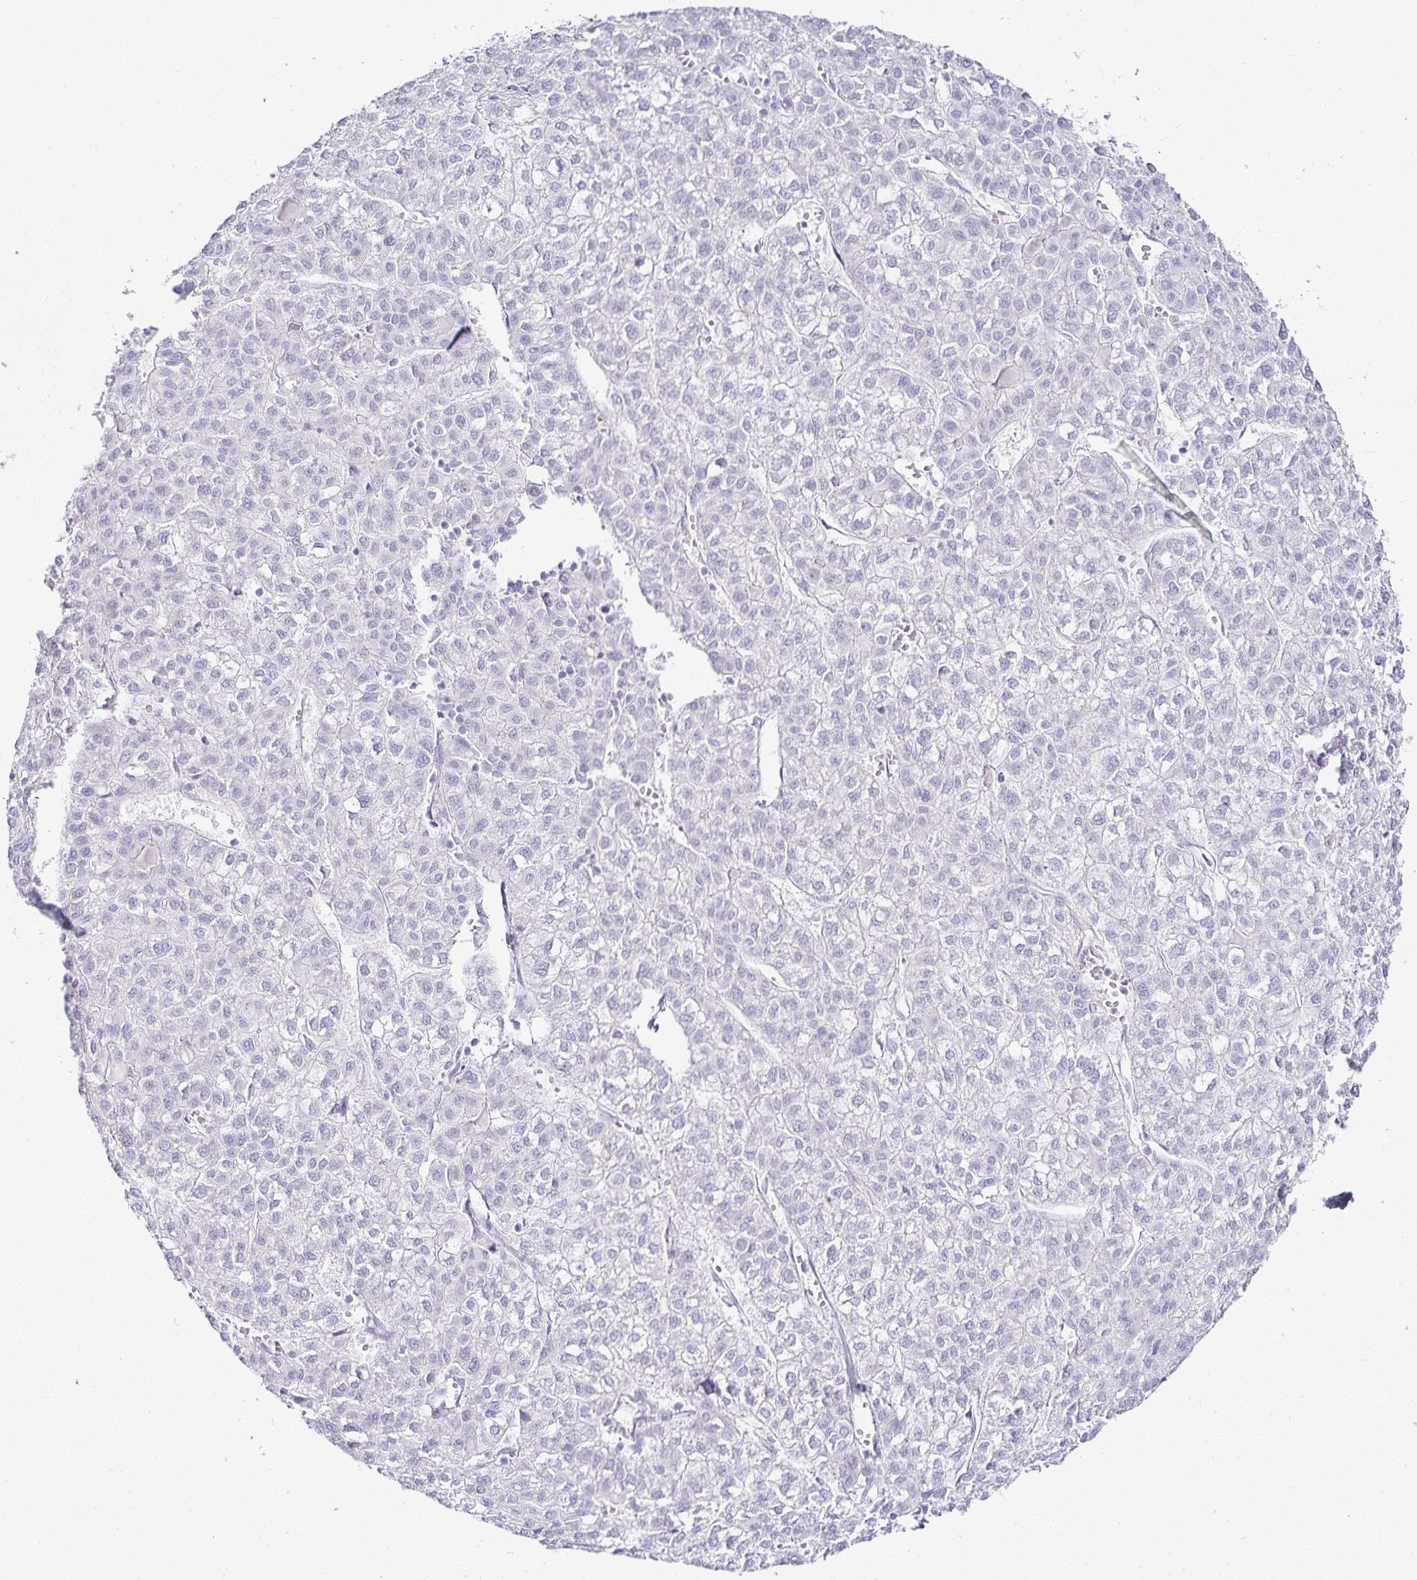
{"staining": {"intensity": "negative", "quantity": "none", "location": "none"}, "tissue": "liver cancer", "cell_type": "Tumor cells", "image_type": "cancer", "snomed": [{"axis": "morphology", "description": "Carcinoma, Hepatocellular, NOS"}, {"axis": "topography", "description": "Liver"}], "caption": "This image is of liver cancer stained with IHC to label a protein in brown with the nuclei are counter-stained blue. There is no staining in tumor cells.", "gene": "GP2", "patient": {"sex": "female", "age": 43}}